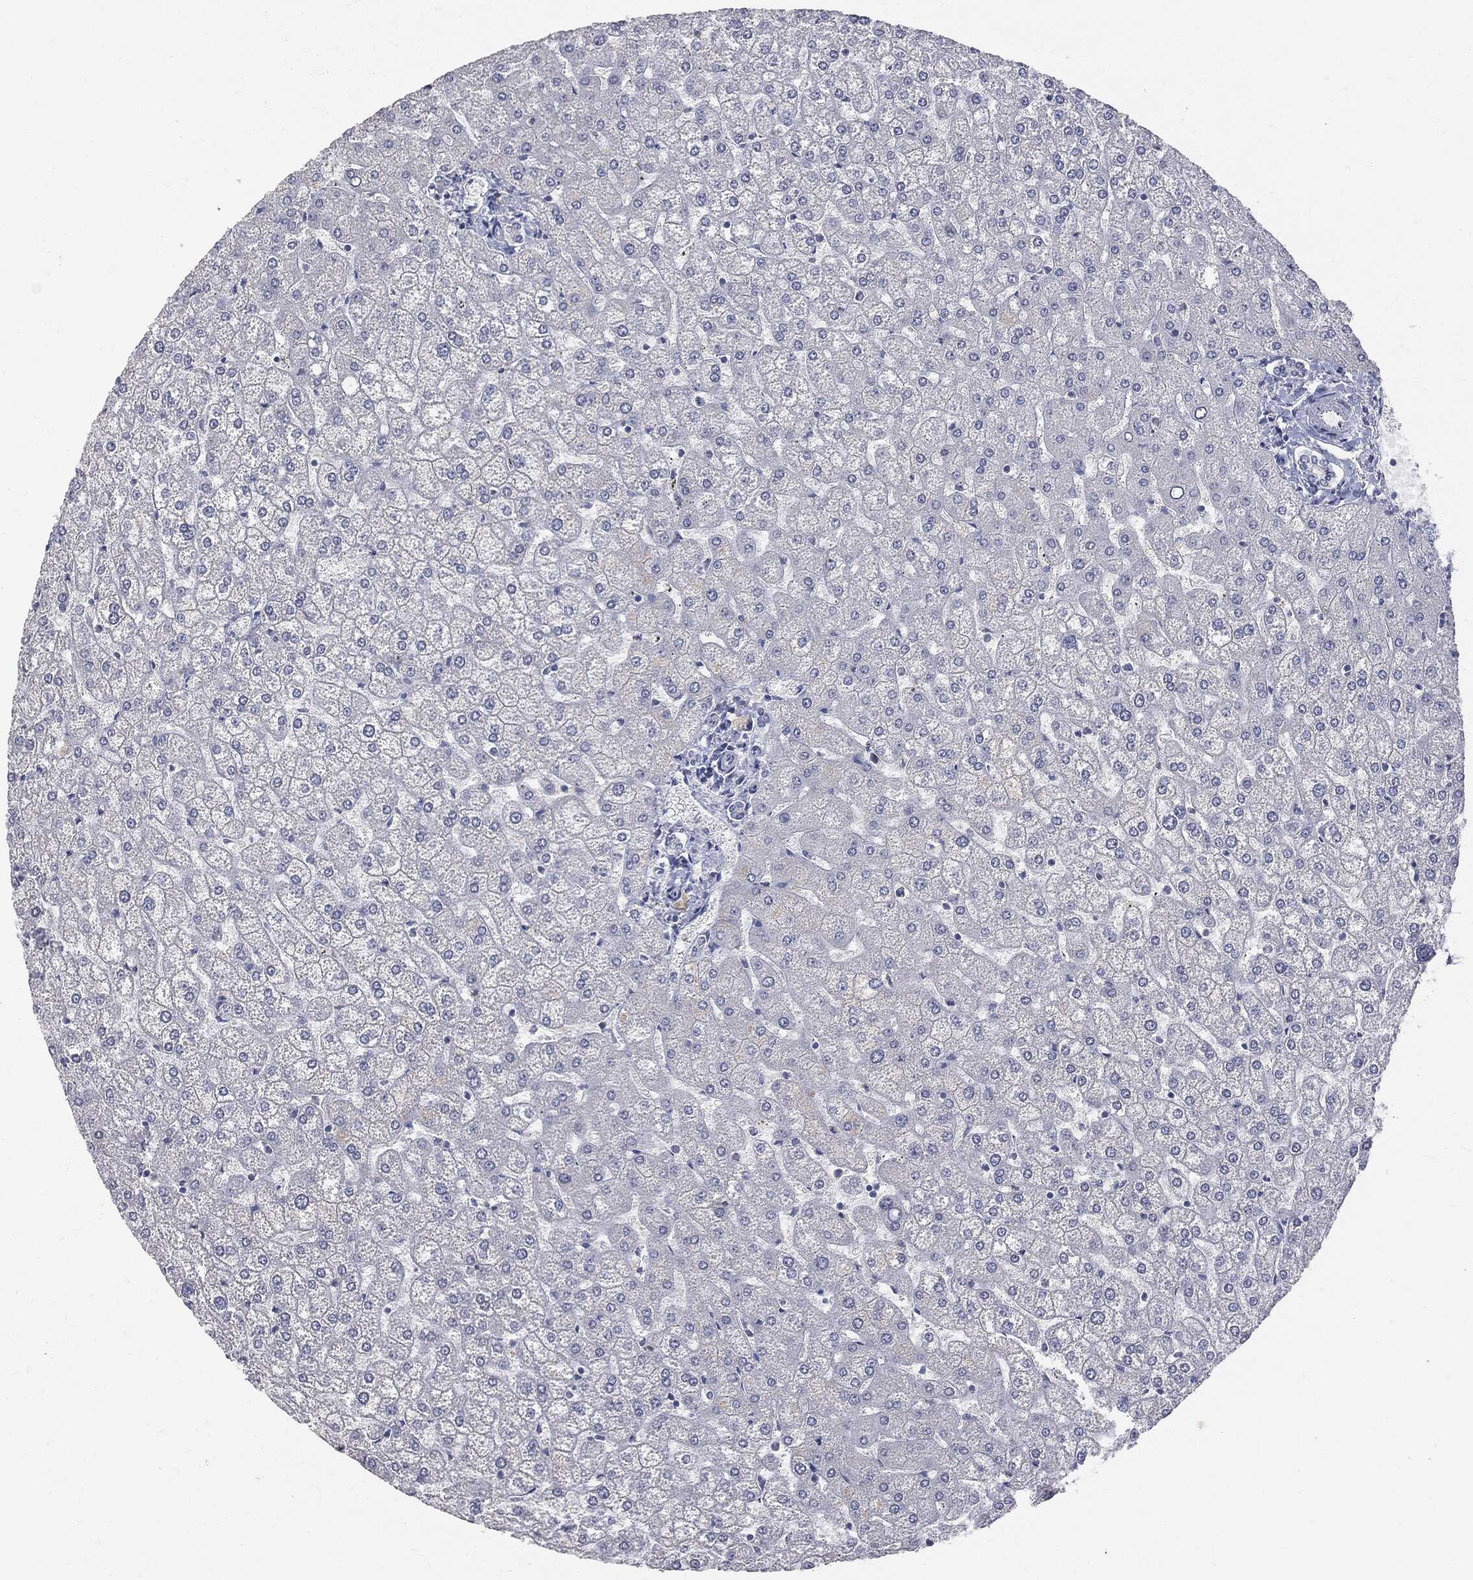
{"staining": {"intensity": "negative", "quantity": "none", "location": "none"}, "tissue": "liver", "cell_type": "Cholangiocytes", "image_type": "normal", "snomed": [{"axis": "morphology", "description": "Normal tissue, NOS"}, {"axis": "topography", "description": "Liver"}], "caption": "Immunohistochemistry (IHC) photomicrograph of unremarkable liver: liver stained with DAB demonstrates no significant protein expression in cholangiocytes. (Immunohistochemistry, brightfield microscopy, high magnification).", "gene": "UBE2C", "patient": {"sex": "female", "age": 32}}